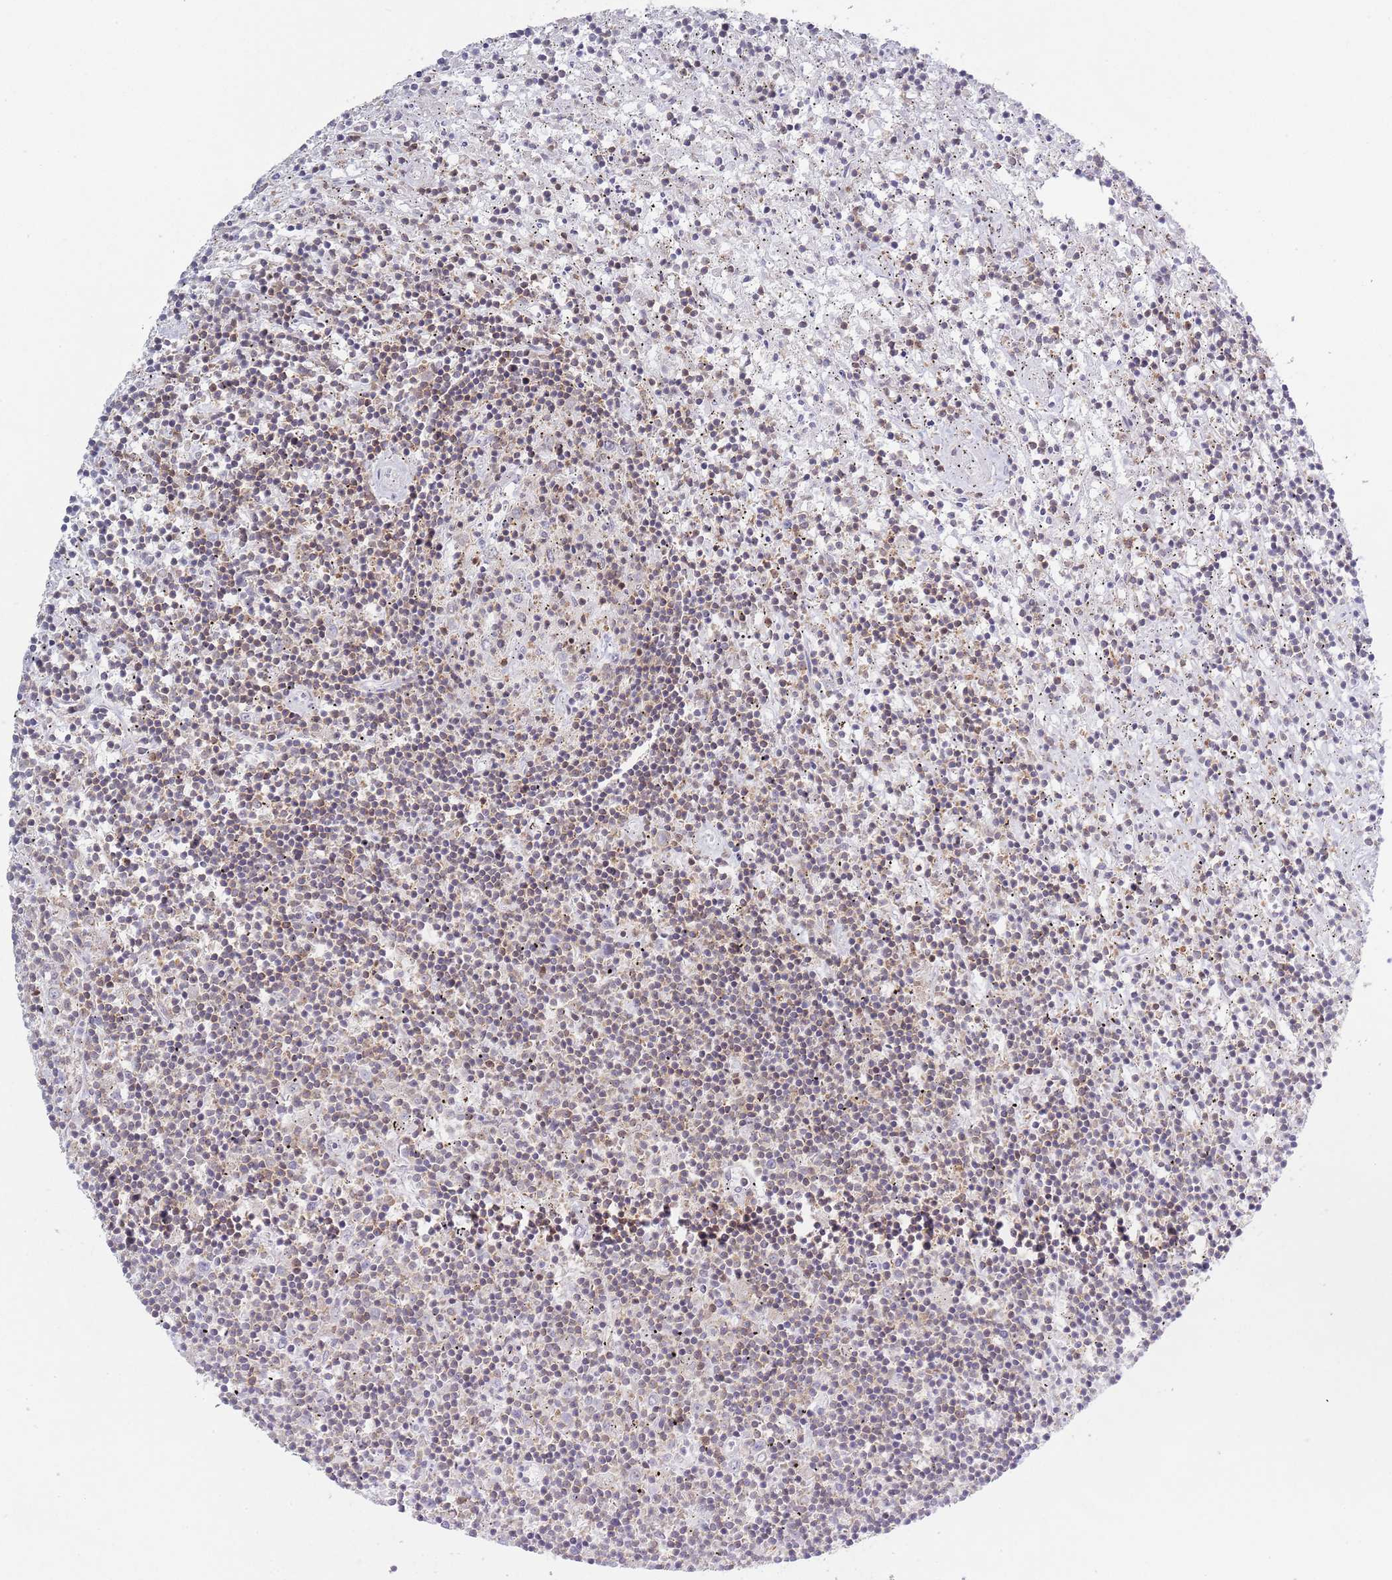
{"staining": {"intensity": "weak", "quantity": "<25%", "location": "cytoplasmic/membranous"}, "tissue": "lymphoma", "cell_type": "Tumor cells", "image_type": "cancer", "snomed": [{"axis": "morphology", "description": "Malignant lymphoma, non-Hodgkin's type, Low grade"}, {"axis": "topography", "description": "Spleen"}], "caption": "Tumor cells show no significant protein positivity in lymphoma. The staining is performed using DAB brown chromogen with nuclei counter-stained in using hematoxylin.", "gene": "LPXN", "patient": {"sex": "male", "age": 76}}